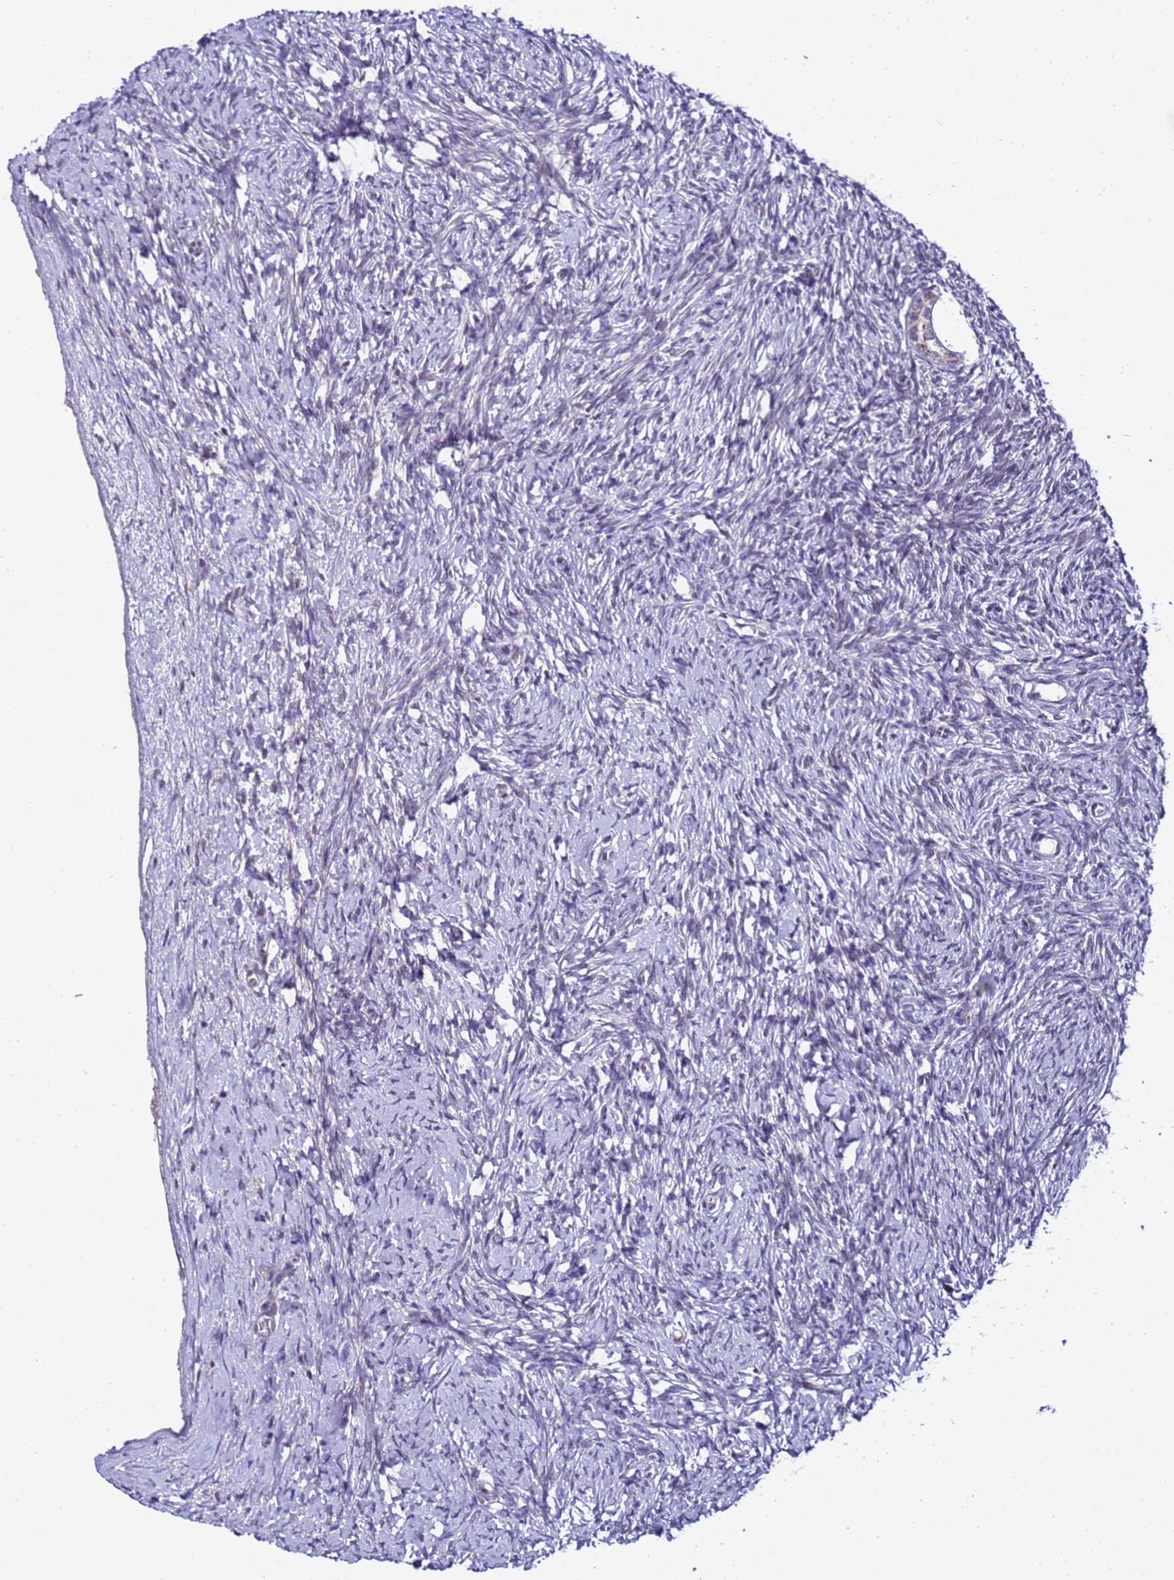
{"staining": {"intensity": "moderate", "quantity": "<25%", "location": "cytoplasmic/membranous"}, "tissue": "ovary", "cell_type": "Follicle cells", "image_type": "normal", "snomed": [{"axis": "morphology", "description": "Normal tissue, NOS"}, {"axis": "morphology", "description": "Developmental malformation"}, {"axis": "topography", "description": "Ovary"}], "caption": "Moderate cytoplasmic/membranous protein positivity is present in approximately <25% of follicle cells in ovary. (DAB (3,3'-diaminobenzidine) IHC, brown staining for protein, blue staining for nuclei).", "gene": "C19orf47", "patient": {"sex": "female", "age": 39}}